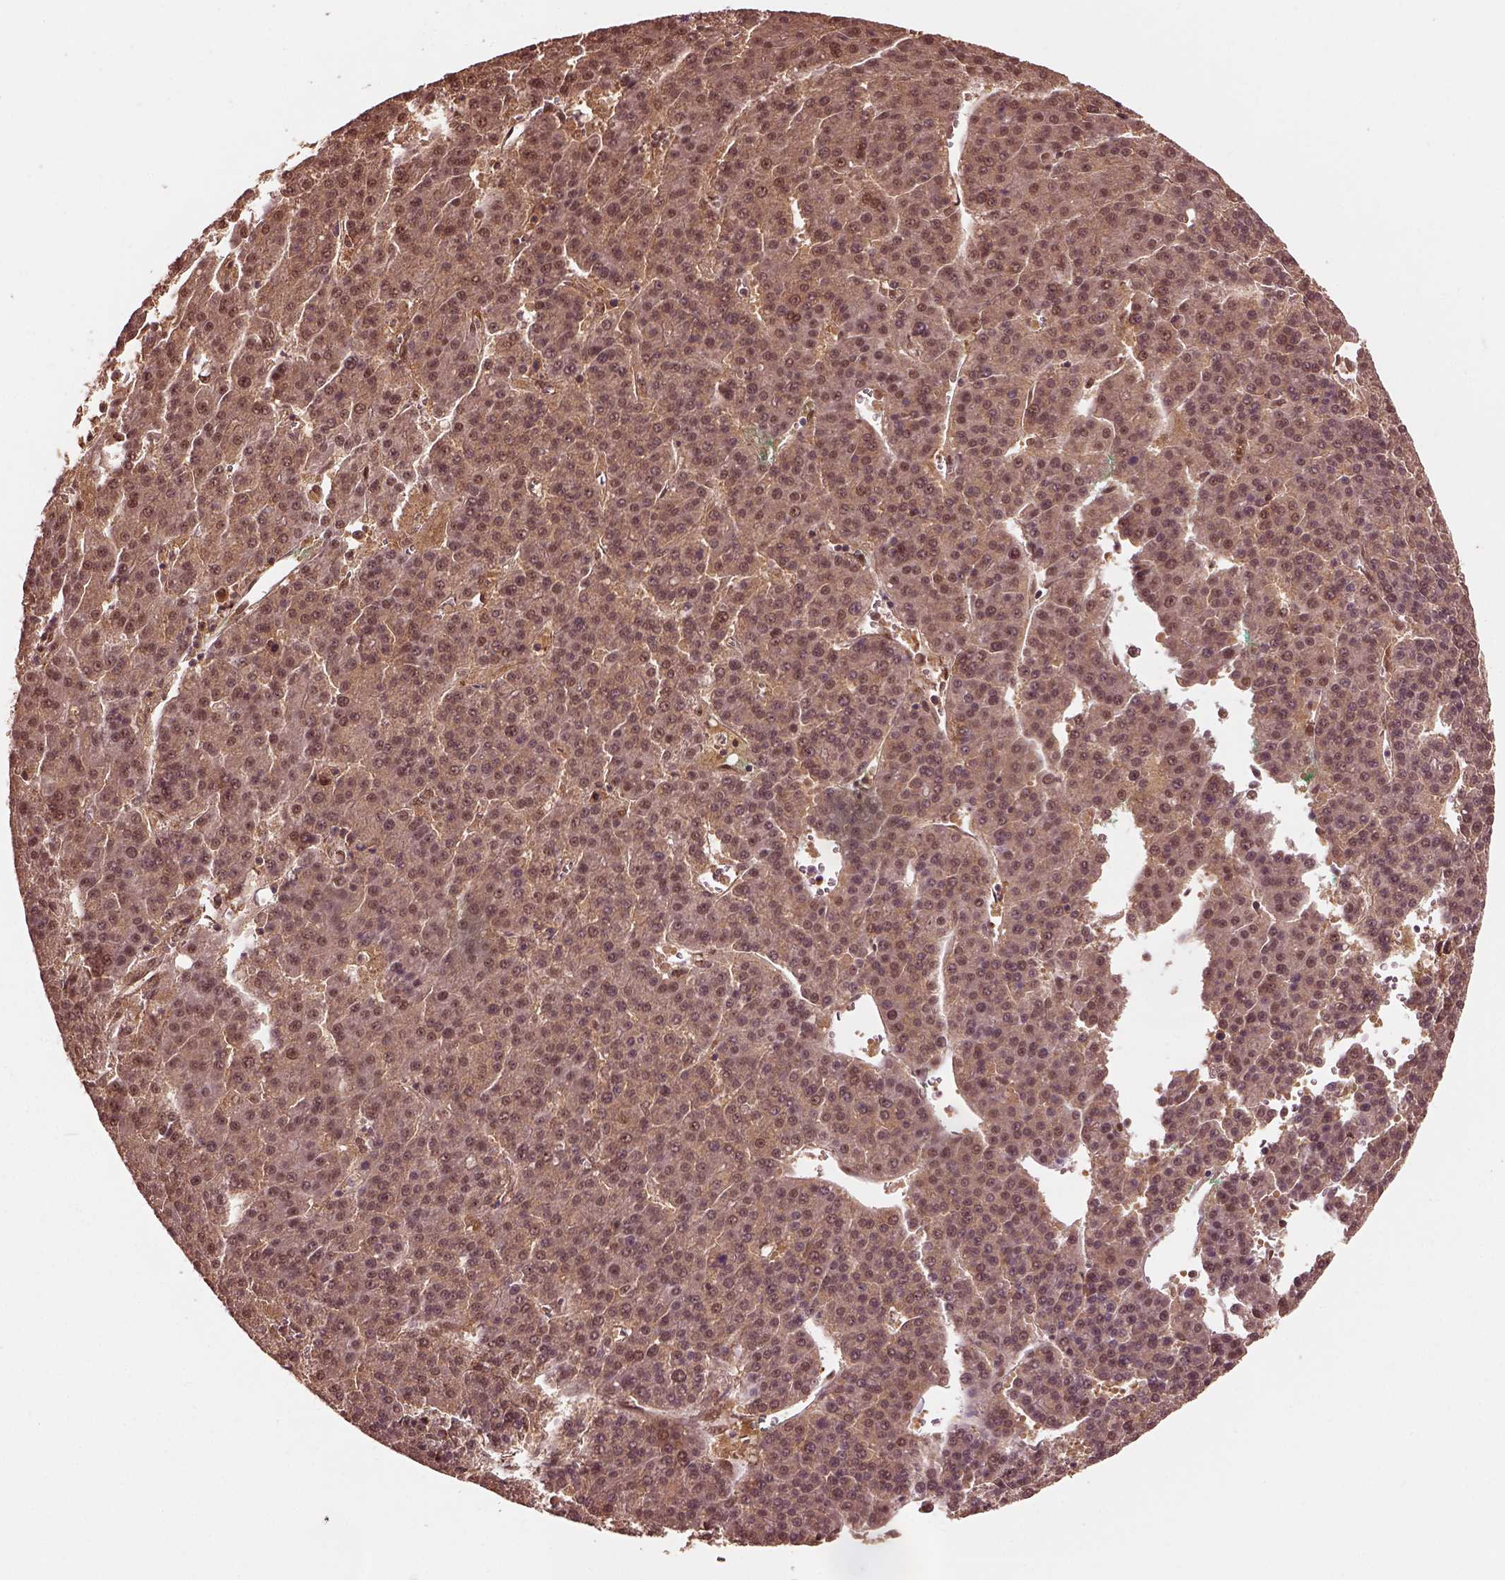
{"staining": {"intensity": "weak", "quantity": ">75%", "location": "cytoplasmic/membranous"}, "tissue": "liver cancer", "cell_type": "Tumor cells", "image_type": "cancer", "snomed": [{"axis": "morphology", "description": "Carcinoma, Hepatocellular, NOS"}, {"axis": "topography", "description": "Liver"}], "caption": "A high-resolution image shows immunohistochemistry staining of hepatocellular carcinoma (liver), which shows weak cytoplasmic/membranous expression in about >75% of tumor cells.", "gene": "PSMC5", "patient": {"sex": "female", "age": 58}}